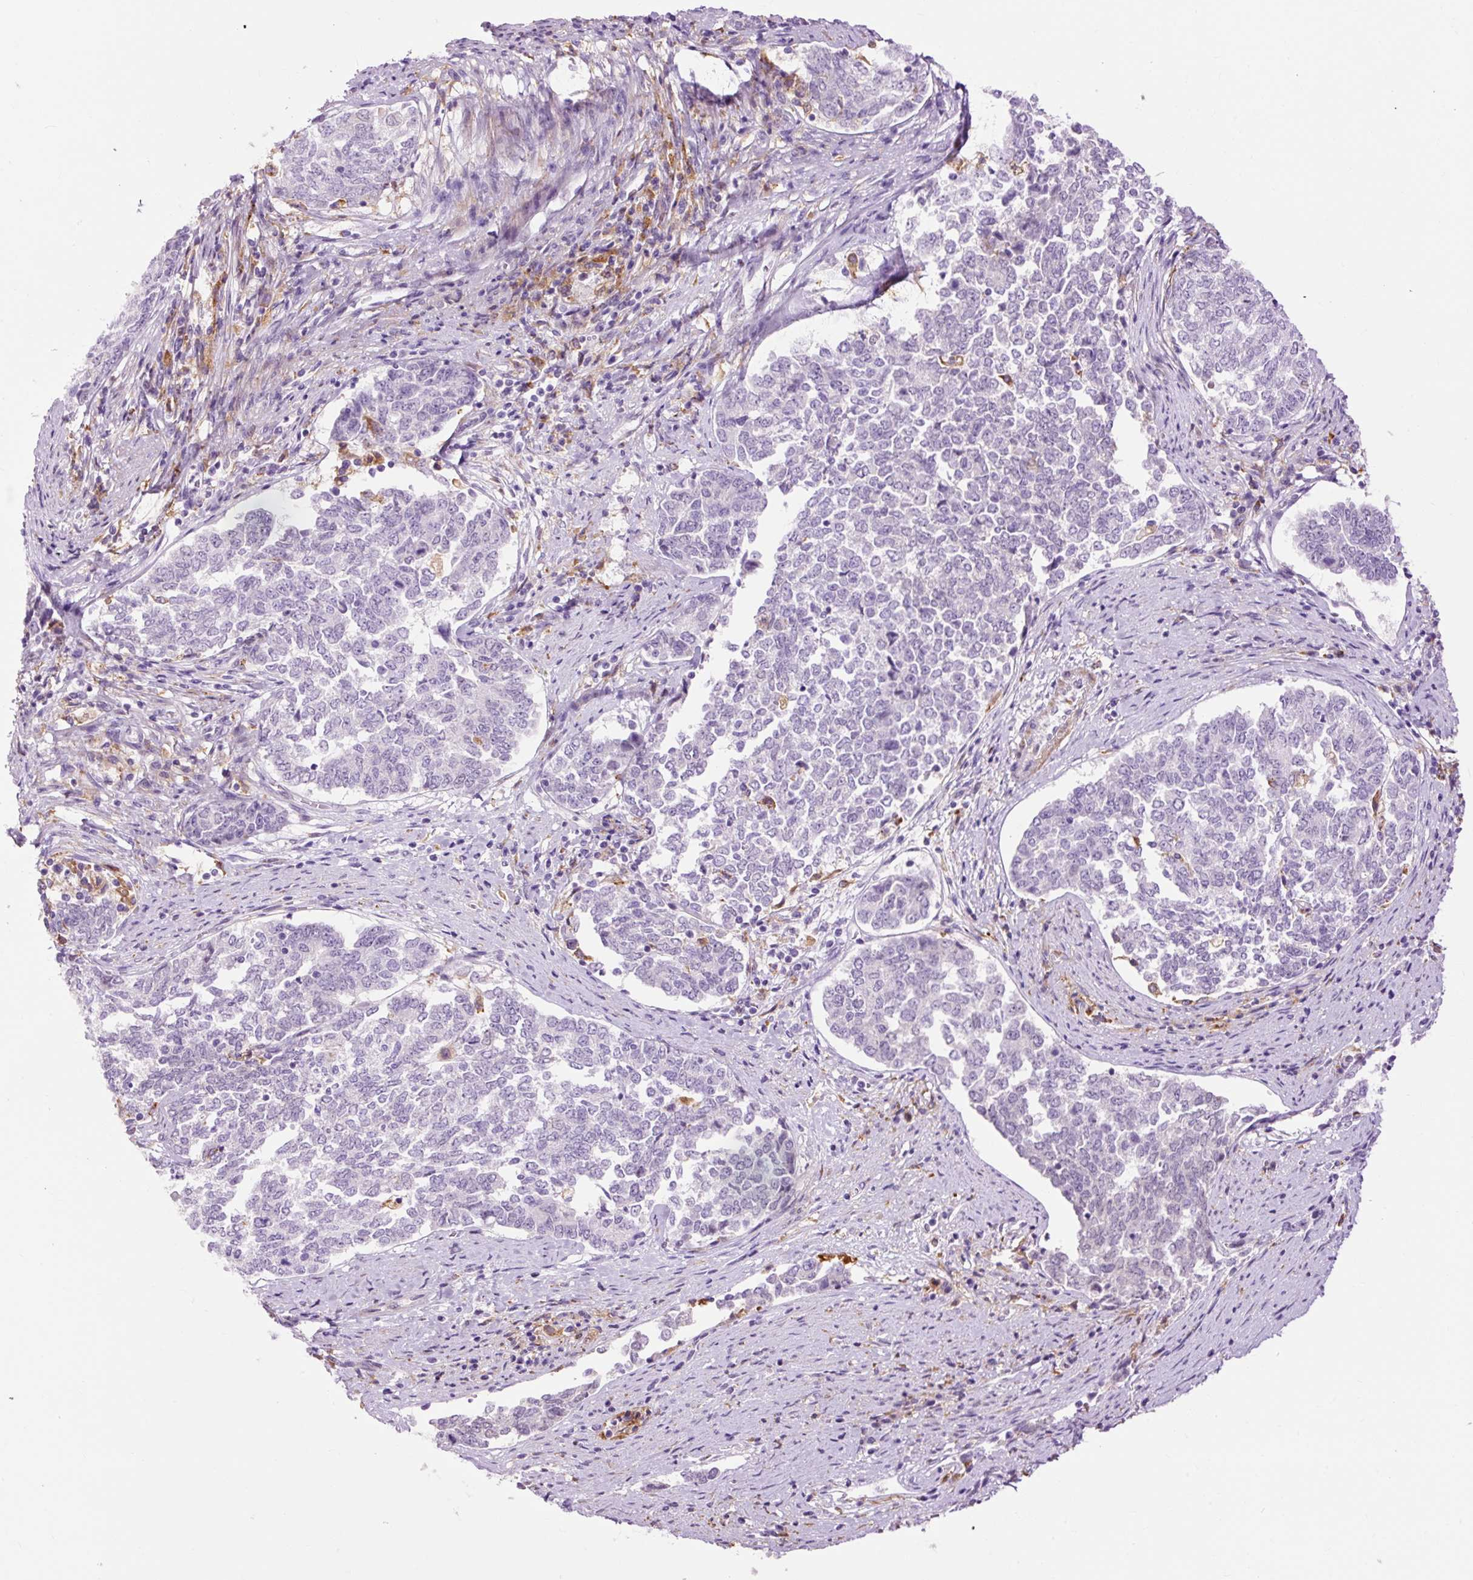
{"staining": {"intensity": "negative", "quantity": "none", "location": "none"}, "tissue": "endometrial cancer", "cell_type": "Tumor cells", "image_type": "cancer", "snomed": [{"axis": "morphology", "description": "Adenocarcinoma, NOS"}, {"axis": "topography", "description": "Endometrium"}], "caption": "This is an immunohistochemistry photomicrograph of adenocarcinoma (endometrial). There is no staining in tumor cells.", "gene": "LY86", "patient": {"sex": "female", "age": 80}}